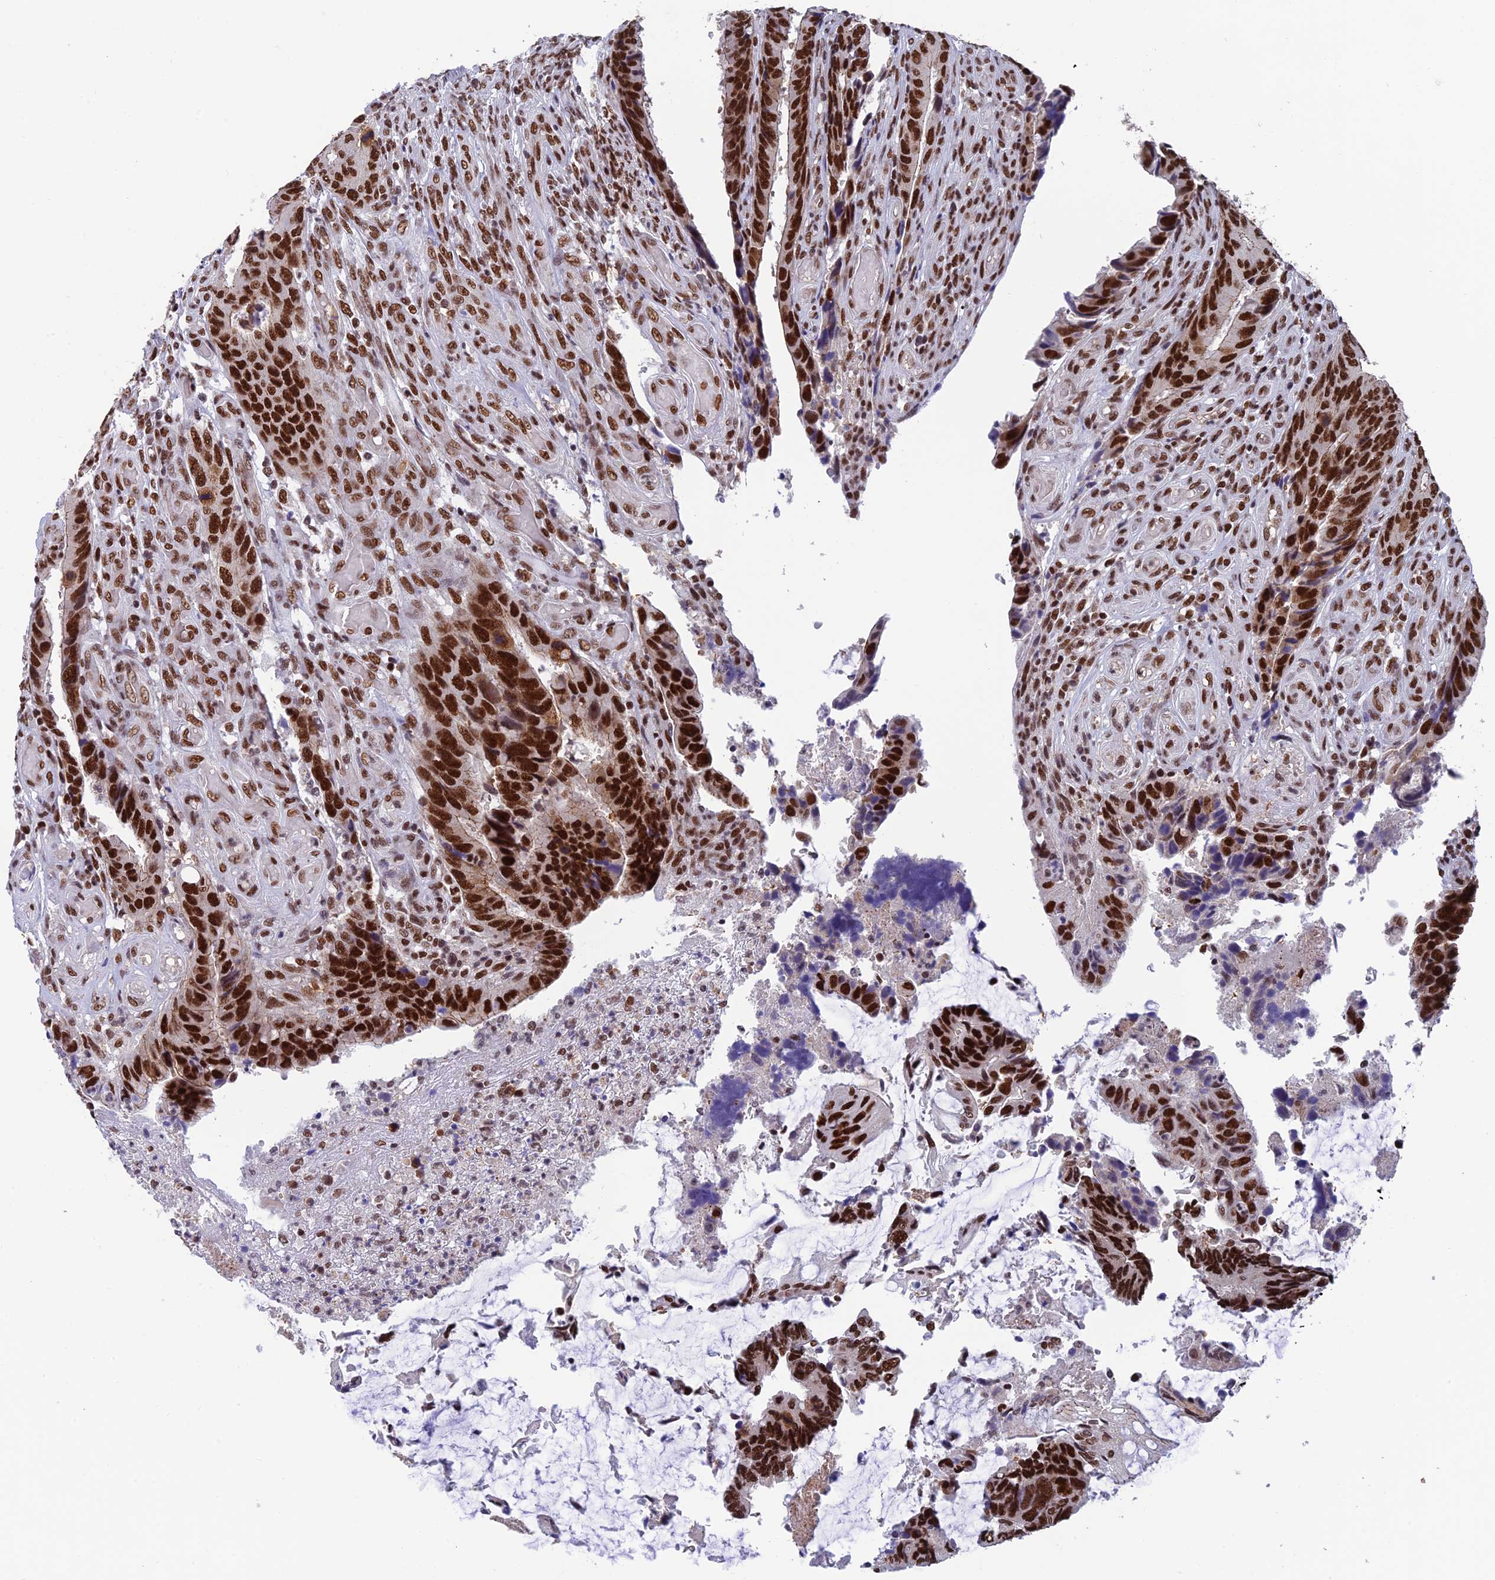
{"staining": {"intensity": "strong", "quantity": ">75%", "location": "nuclear"}, "tissue": "colorectal cancer", "cell_type": "Tumor cells", "image_type": "cancer", "snomed": [{"axis": "morphology", "description": "Adenocarcinoma, NOS"}, {"axis": "topography", "description": "Colon"}], "caption": "Human colorectal cancer stained with a brown dye displays strong nuclear positive staining in approximately >75% of tumor cells.", "gene": "EEF1AKMT3", "patient": {"sex": "male", "age": 87}}